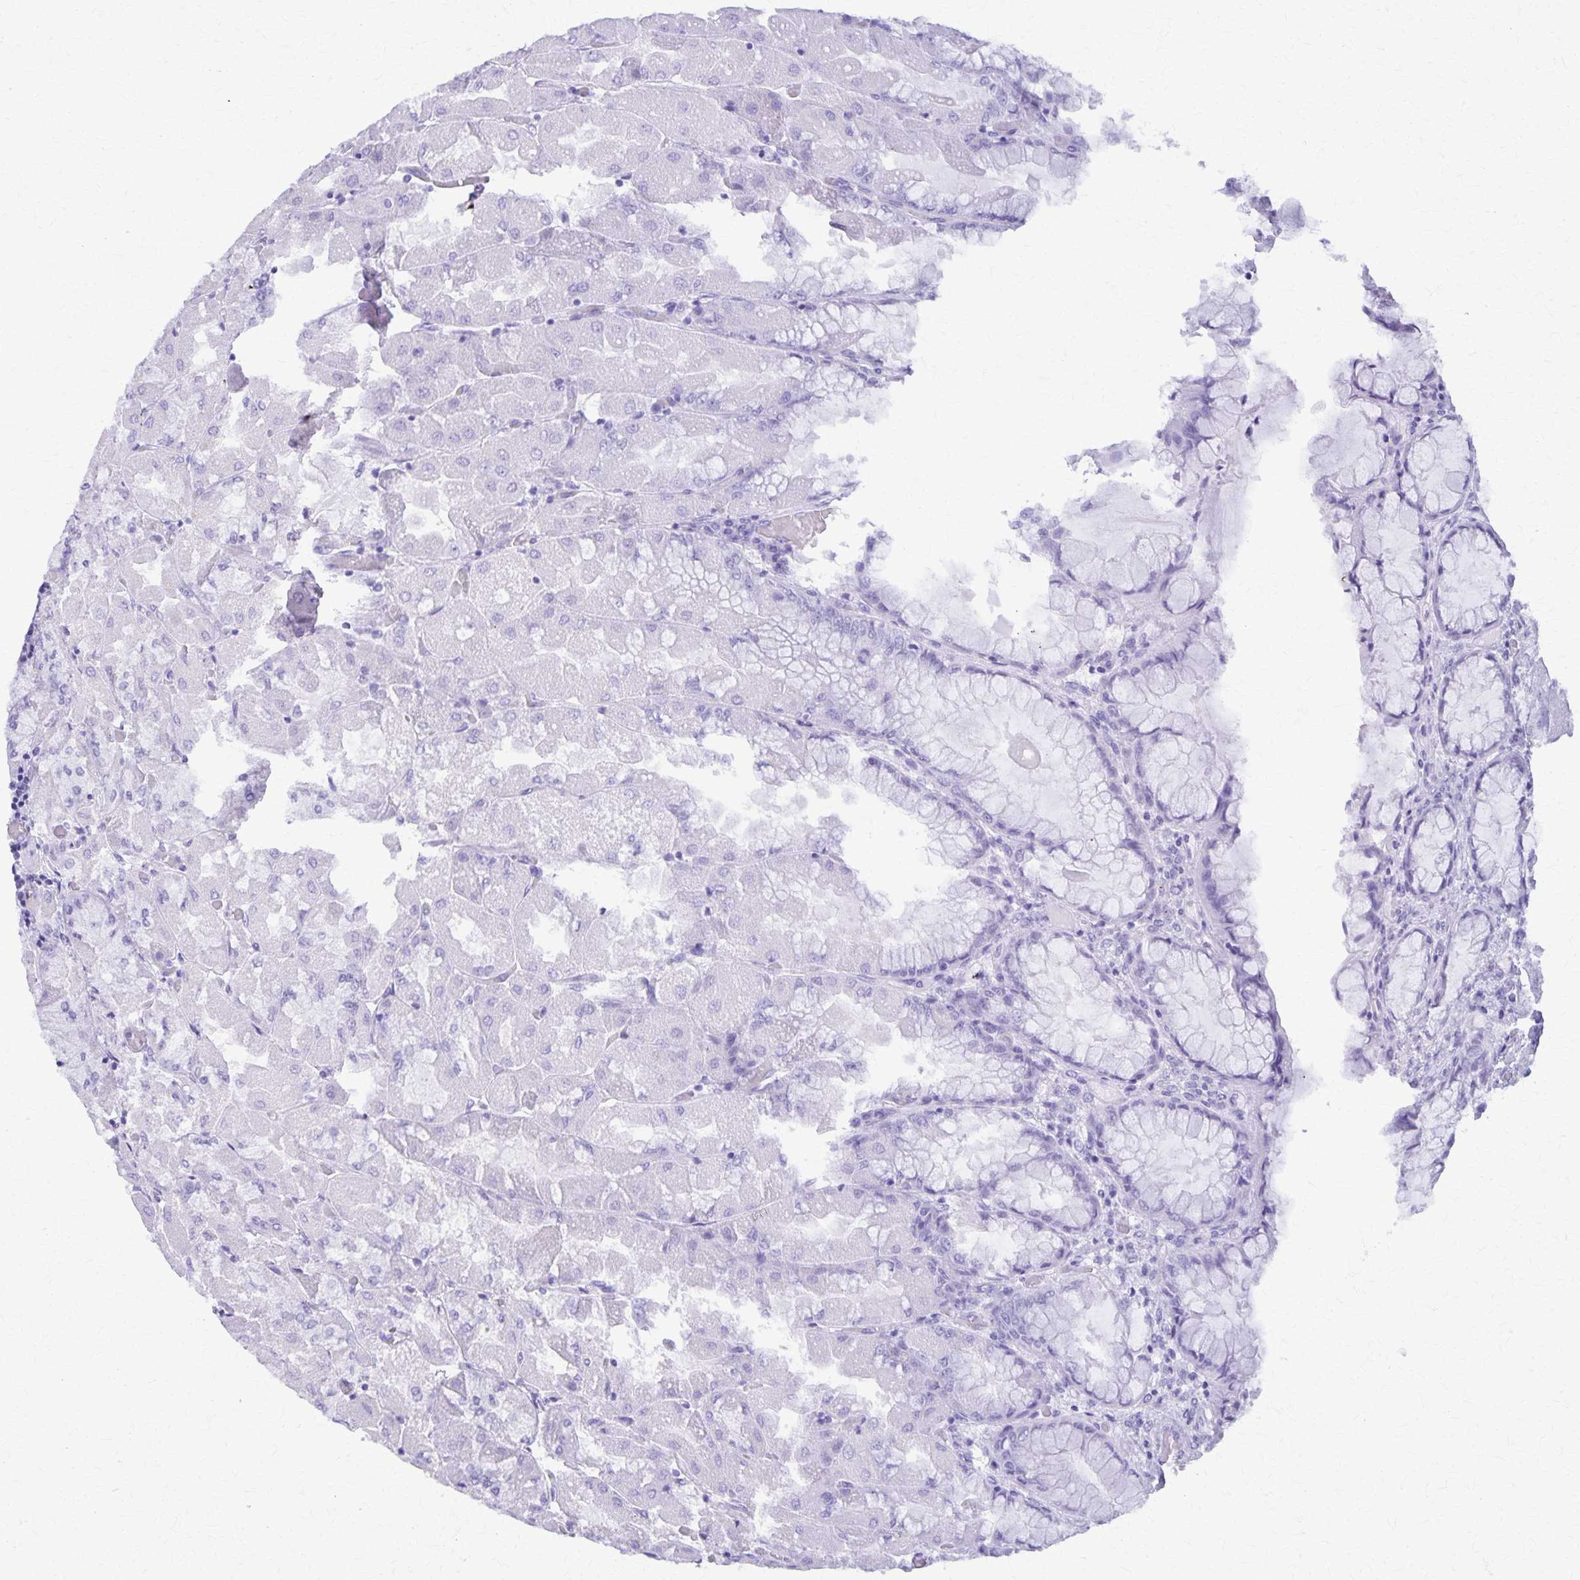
{"staining": {"intensity": "negative", "quantity": "none", "location": "none"}, "tissue": "stomach", "cell_type": "Glandular cells", "image_type": "normal", "snomed": [{"axis": "morphology", "description": "Normal tissue, NOS"}, {"axis": "topography", "description": "Stomach"}], "caption": "Glandular cells are negative for brown protein staining in unremarkable stomach. (DAB immunohistochemistry (IHC) with hematoxylin counter stain).", "gene": "DEFA5", "patient": {"sex": "female", "age": 61}}